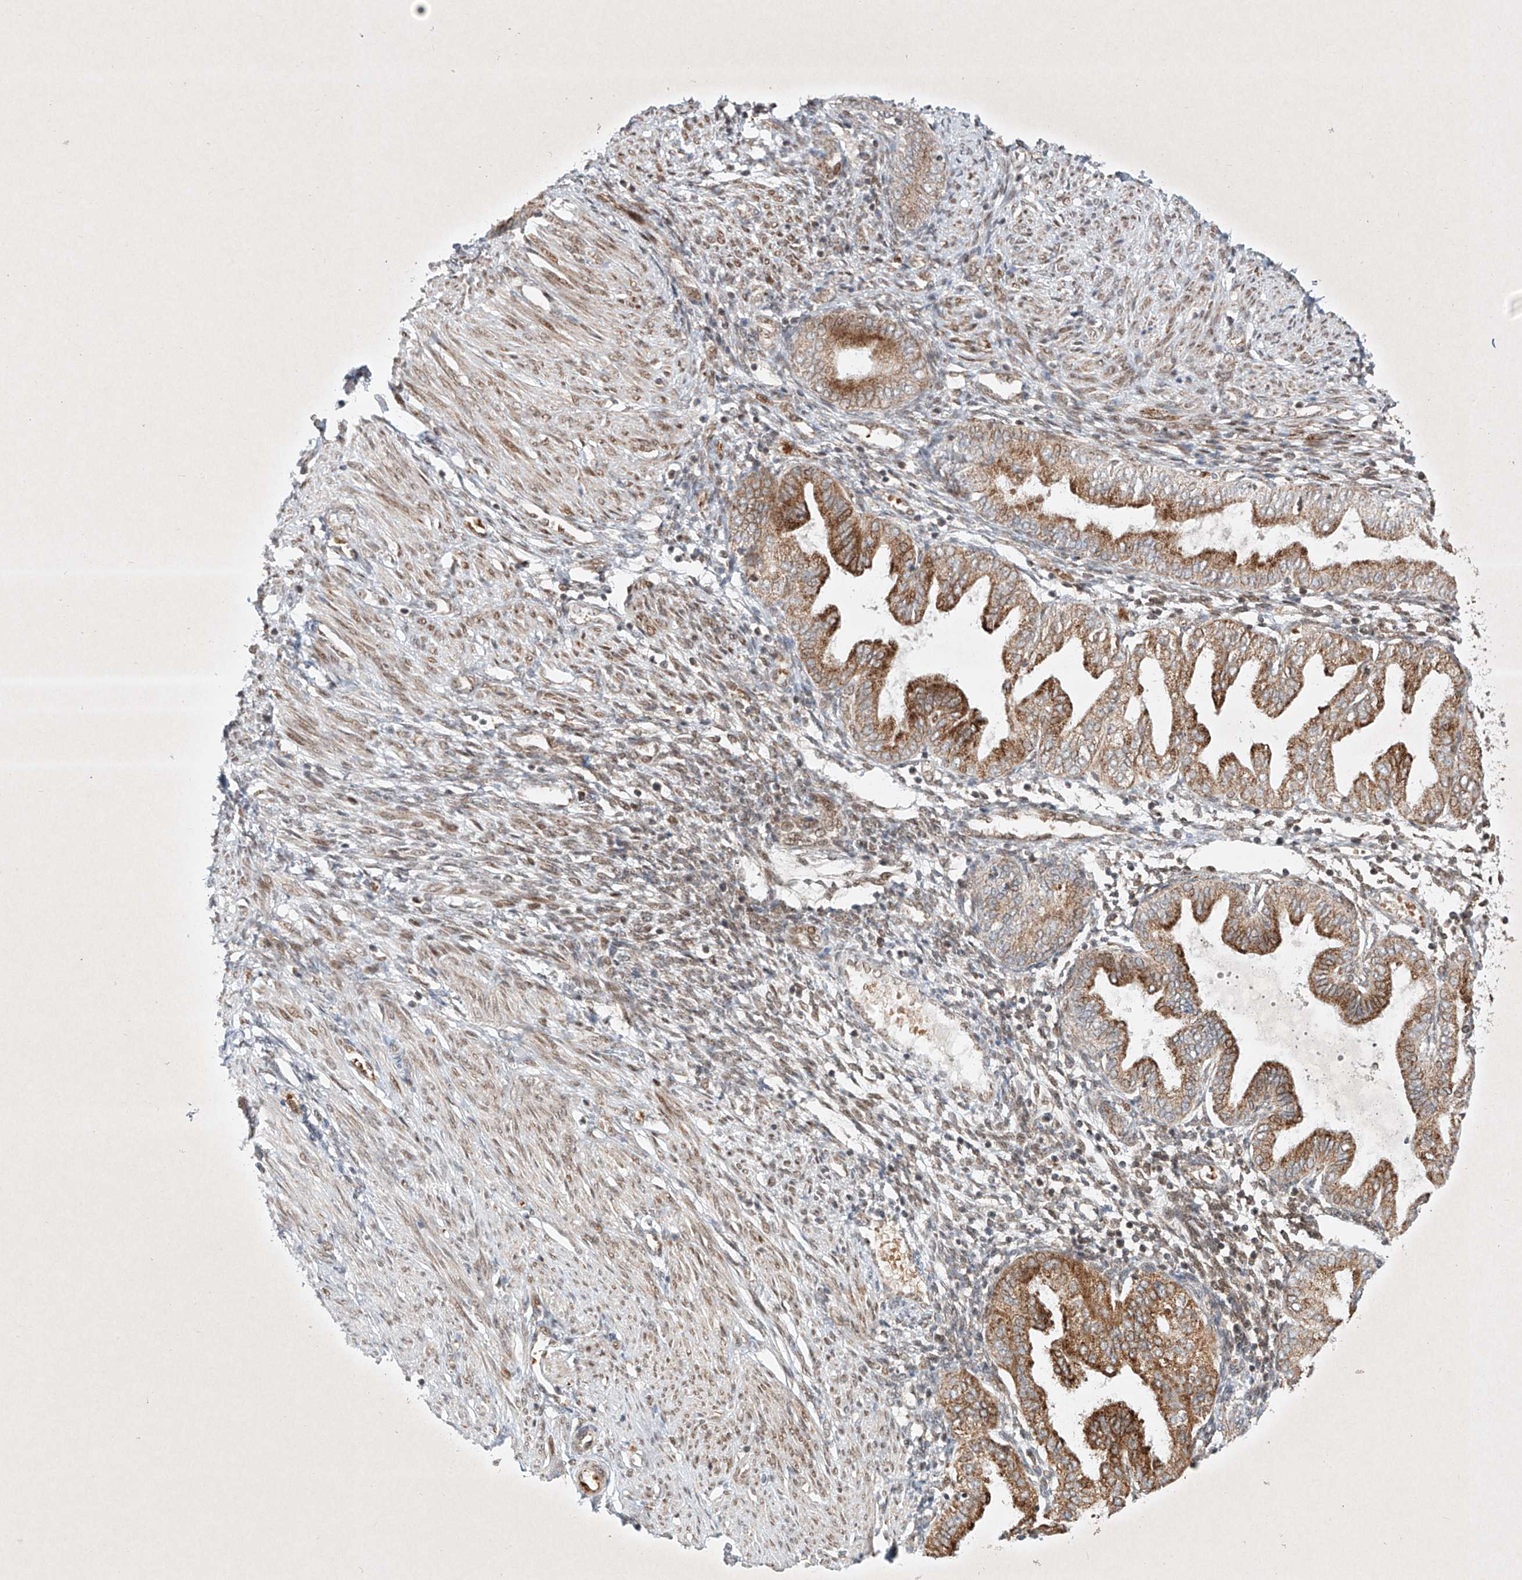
{"staining": {"intensity": "moderate", "quantity": "25%-75%", "location": "nuclear"}, "tissue": "endometrium", "cell_type": "Cells in endometrial stroma", "image_type": "normal", "snomed": [{"axis": "morphology", "description": "Normal tissue, NOS"}, {"axis": "topography", "description": "Endometrium"}], "caption": "Protein staining demonstrates moderate nuclear staining in about 25%-75% of cells in endometrial stroma in benign endometrium.", "gene": "EPG5", "patient": {"sex": "female", "age": 53}}